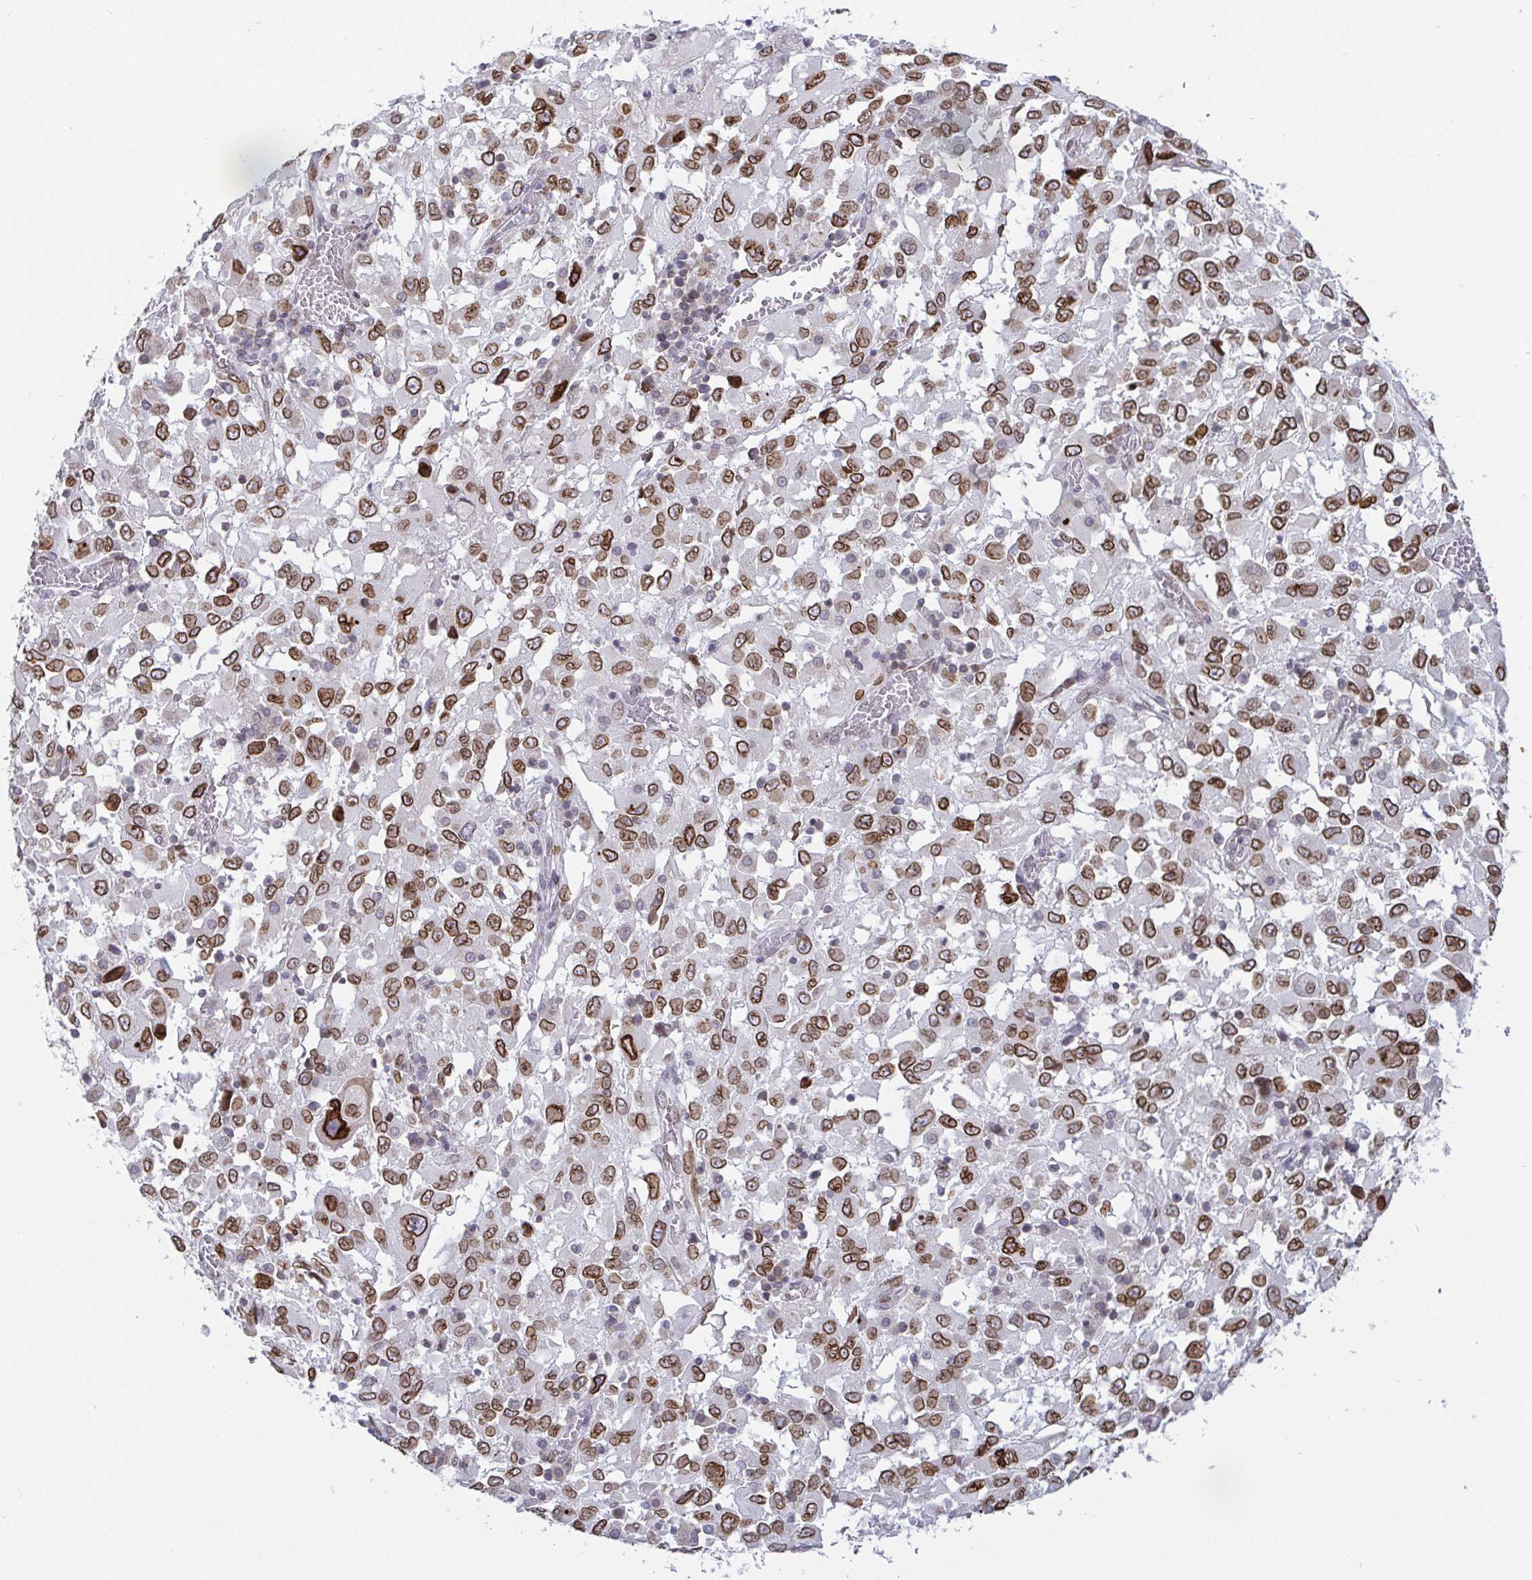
{"staining": {"intensity": "strong", "quantity": ">75%", "location": "cytoplasmic/membranous,nuclear"}, "tissue": "melanoma", "cell_type": "Tumor cells", "image_type": "cancer", "snomed": [{"axis": "morphology", "description": "Malignant melanoma, Metastatic site"}, {"axis": "topography", "description": "Soft tissue"}], "caption": "Malignant melanoma (metastatic site) stained with a brown dye displays strong cytoplasmic/membranous and nuclear positive positivity in approximately >75% of tumor cells.", "gene": "EMD", "patient": {"sex": "male", "age": 50}}